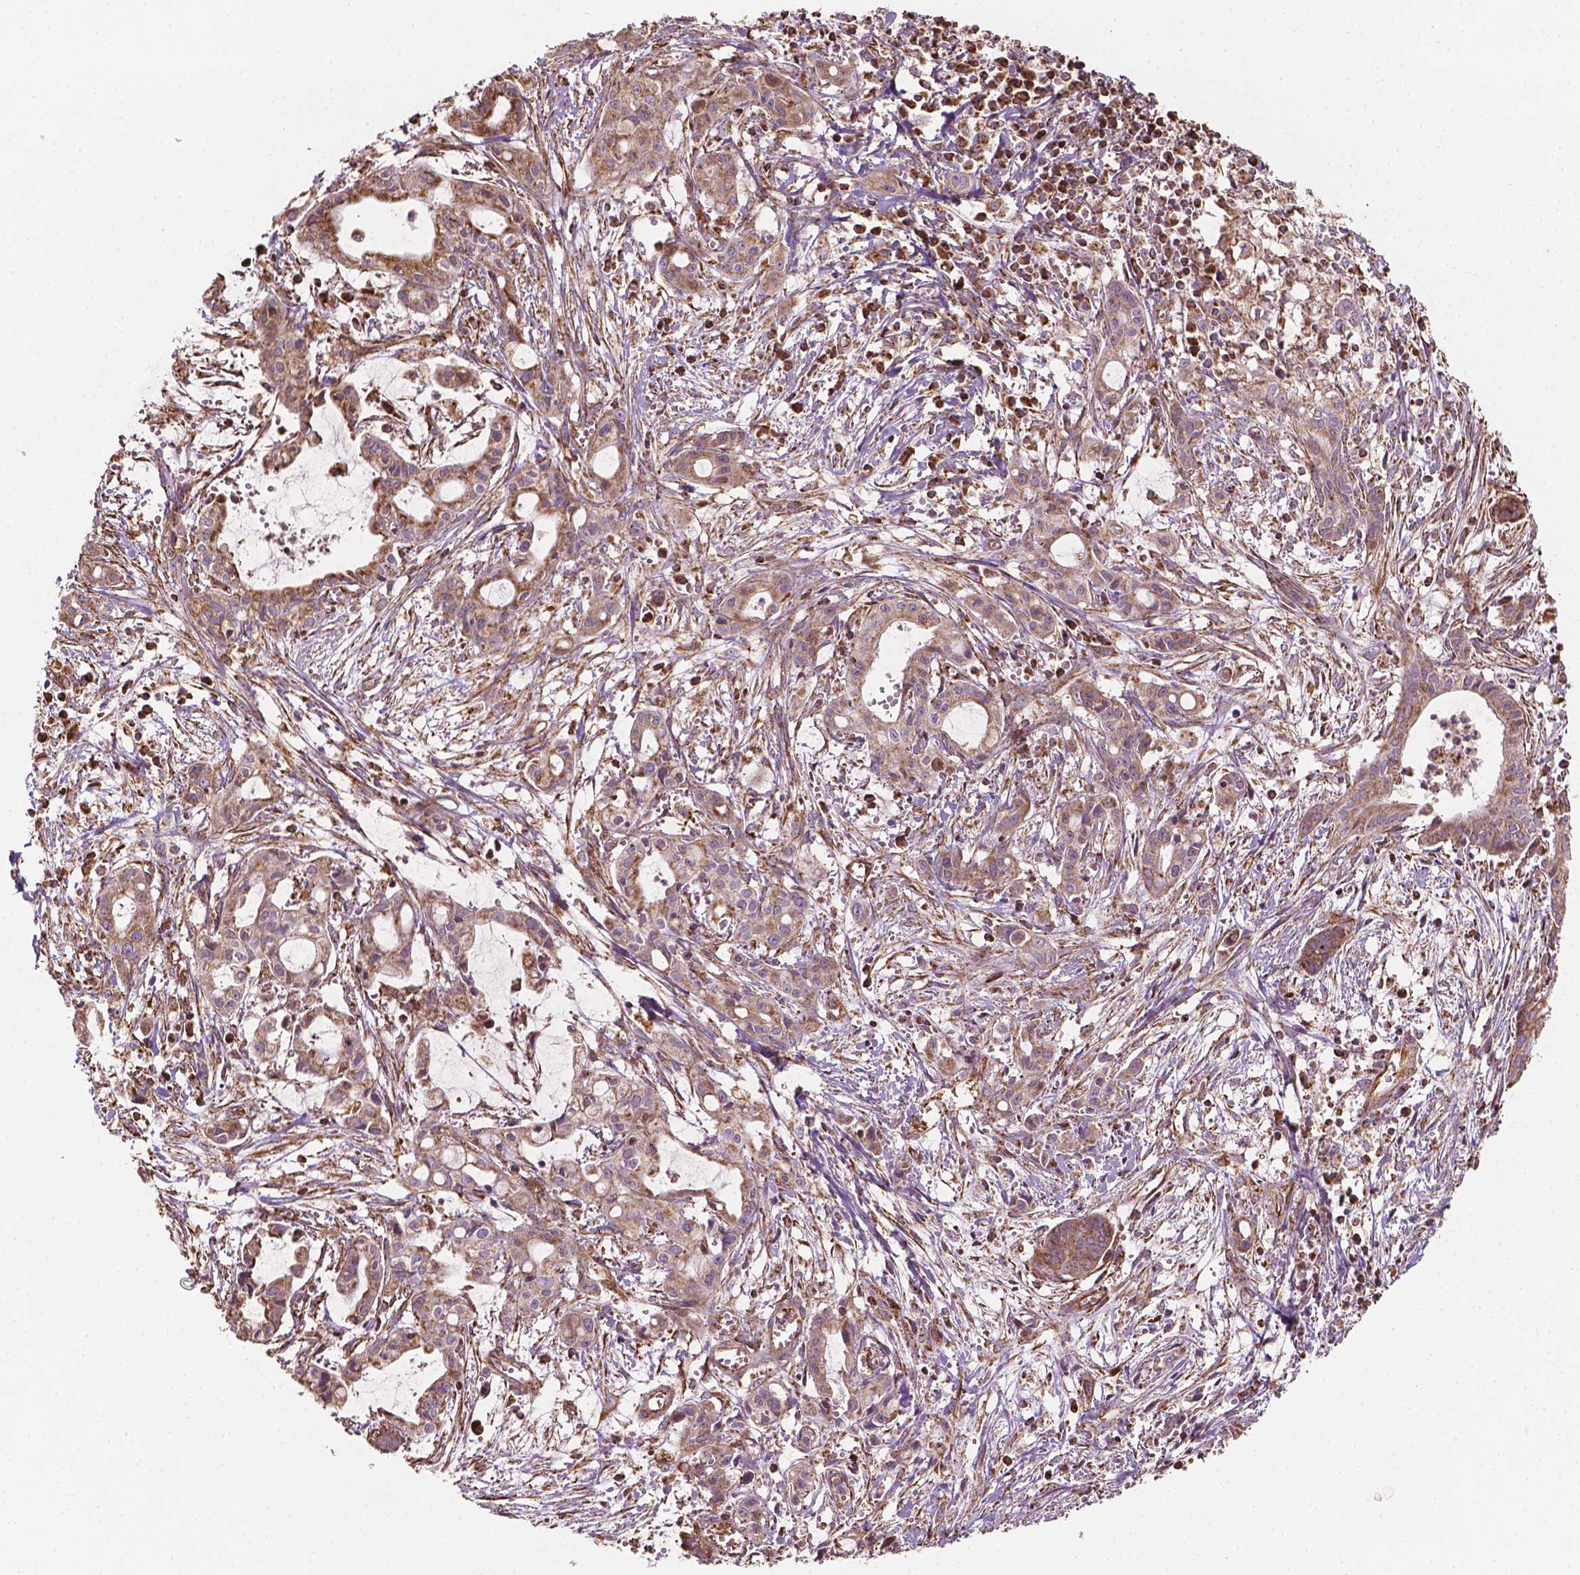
{"staining": {"intensity": "weak", "quantity": ">75%", "location": "cytoplasmic/membranous"}, "tissue": "pancreatic cancer", "cell_type": "Tumor cells", "image_type": "cancer", "snomed": [{"axis": "morphology", "description": "Adenocarcinoma, NOS"}, {"axis": "topography", "description": "Pancreas"}], "caption": "Weak cytoplasmic/membranous expression for a protein is seen in approximately >75% of tumor cells of pancreatic adenocarcinoma using immunohistochemistry (IHC).", "gene": "HS3ST3A1", "patient": {"sex": "male", "age": 48}}